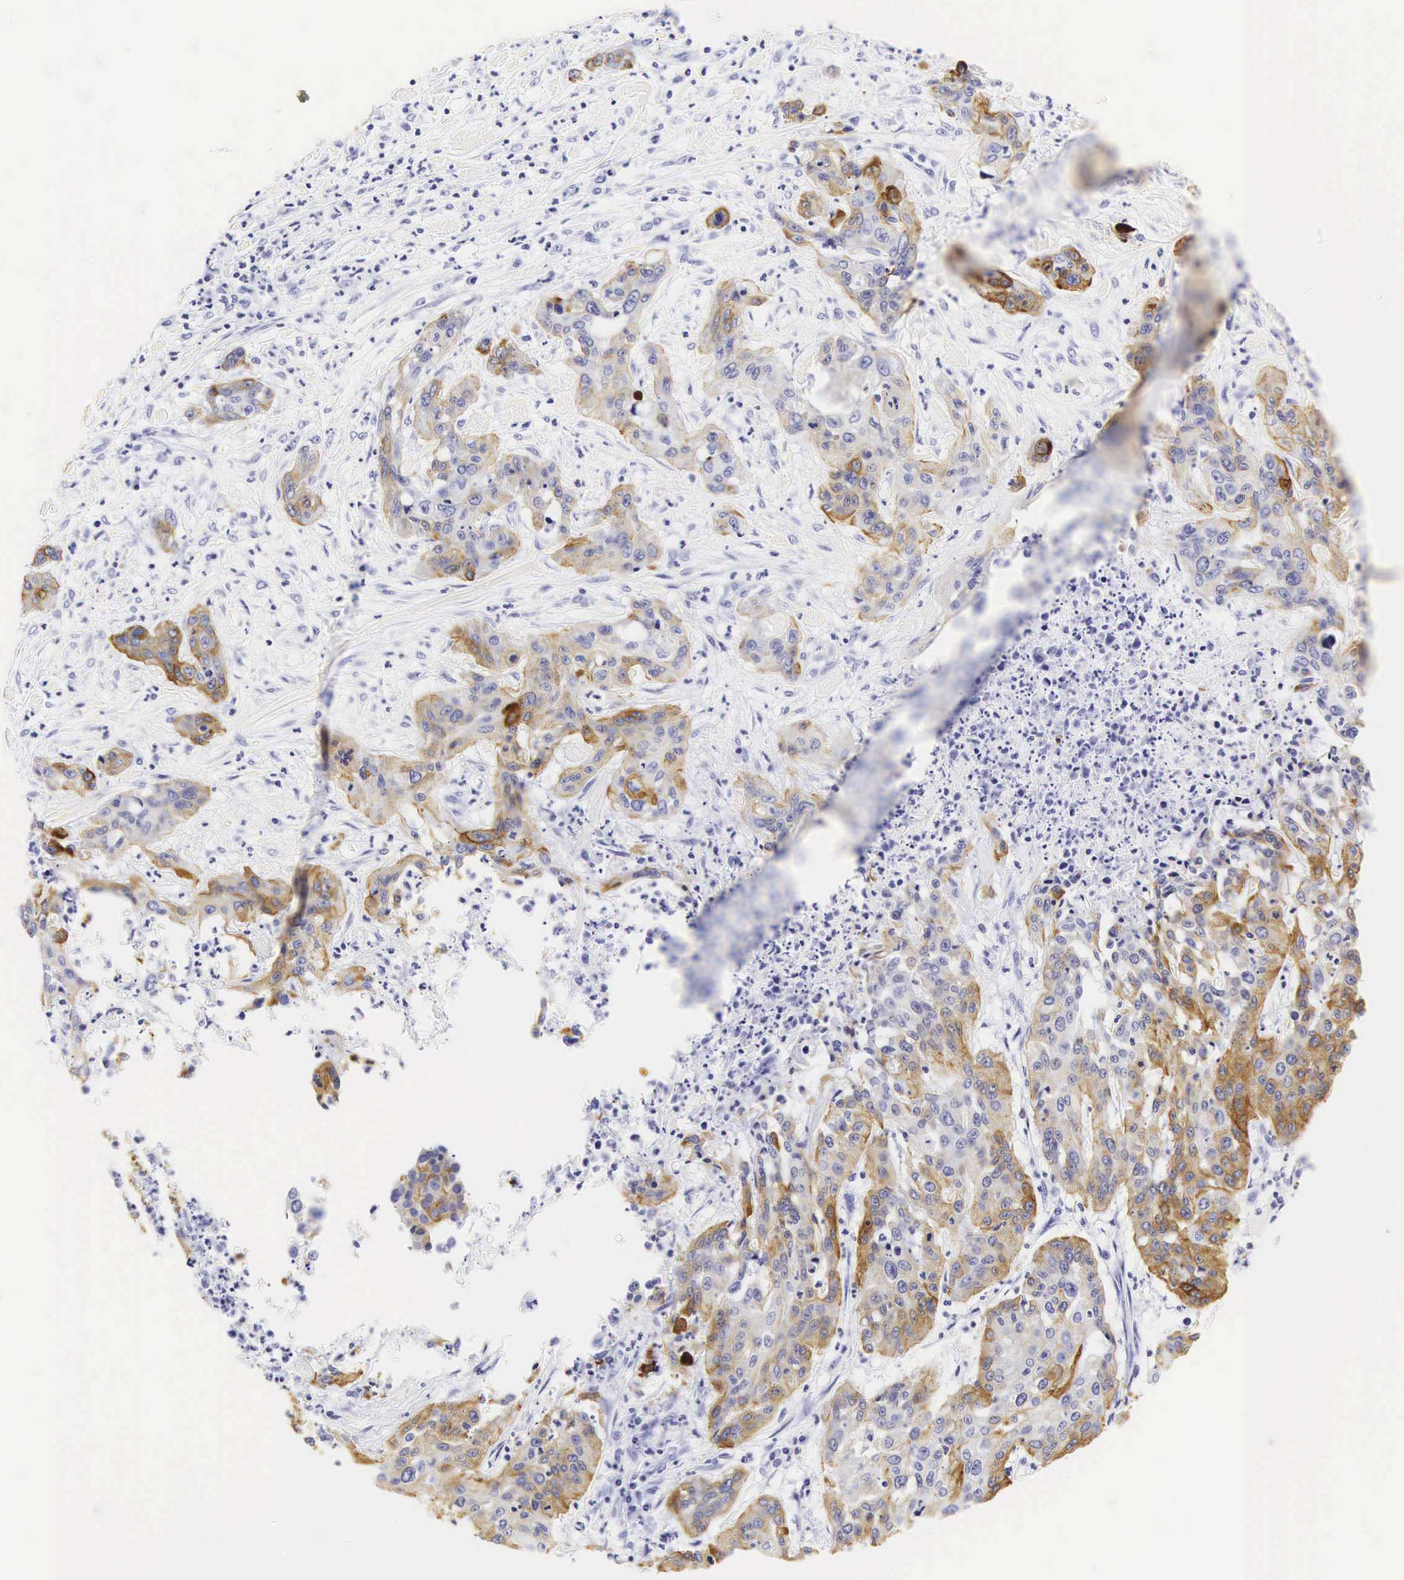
{"staining": {"intensity": "moderate", "quantity": ">75%", "location": "cytoplasmic/membranous"}, "tissue": "cervical cancer", "cell_type": "Tumor cells", "image_type": "cancer", "snomed": [{"axis": "morphology", "description": "Squamous cell carcinoma, NOS"}, {"axis": "topography", "description": "Cervix"}], "caption": "Squamous cell carcinoma (cervical) stained with DAB (3,3'-diaminobenzidine) immunohistochemistry (IHC) exhibits medium levels of moderate cytoplasmic/membranous positivity in approximately >75% of tumor cells. (brown staining indicates protein expression, while blue staining denotes nuclei).", "gene": "KRT18", "patient": {"sex": "female", "age": 41}}